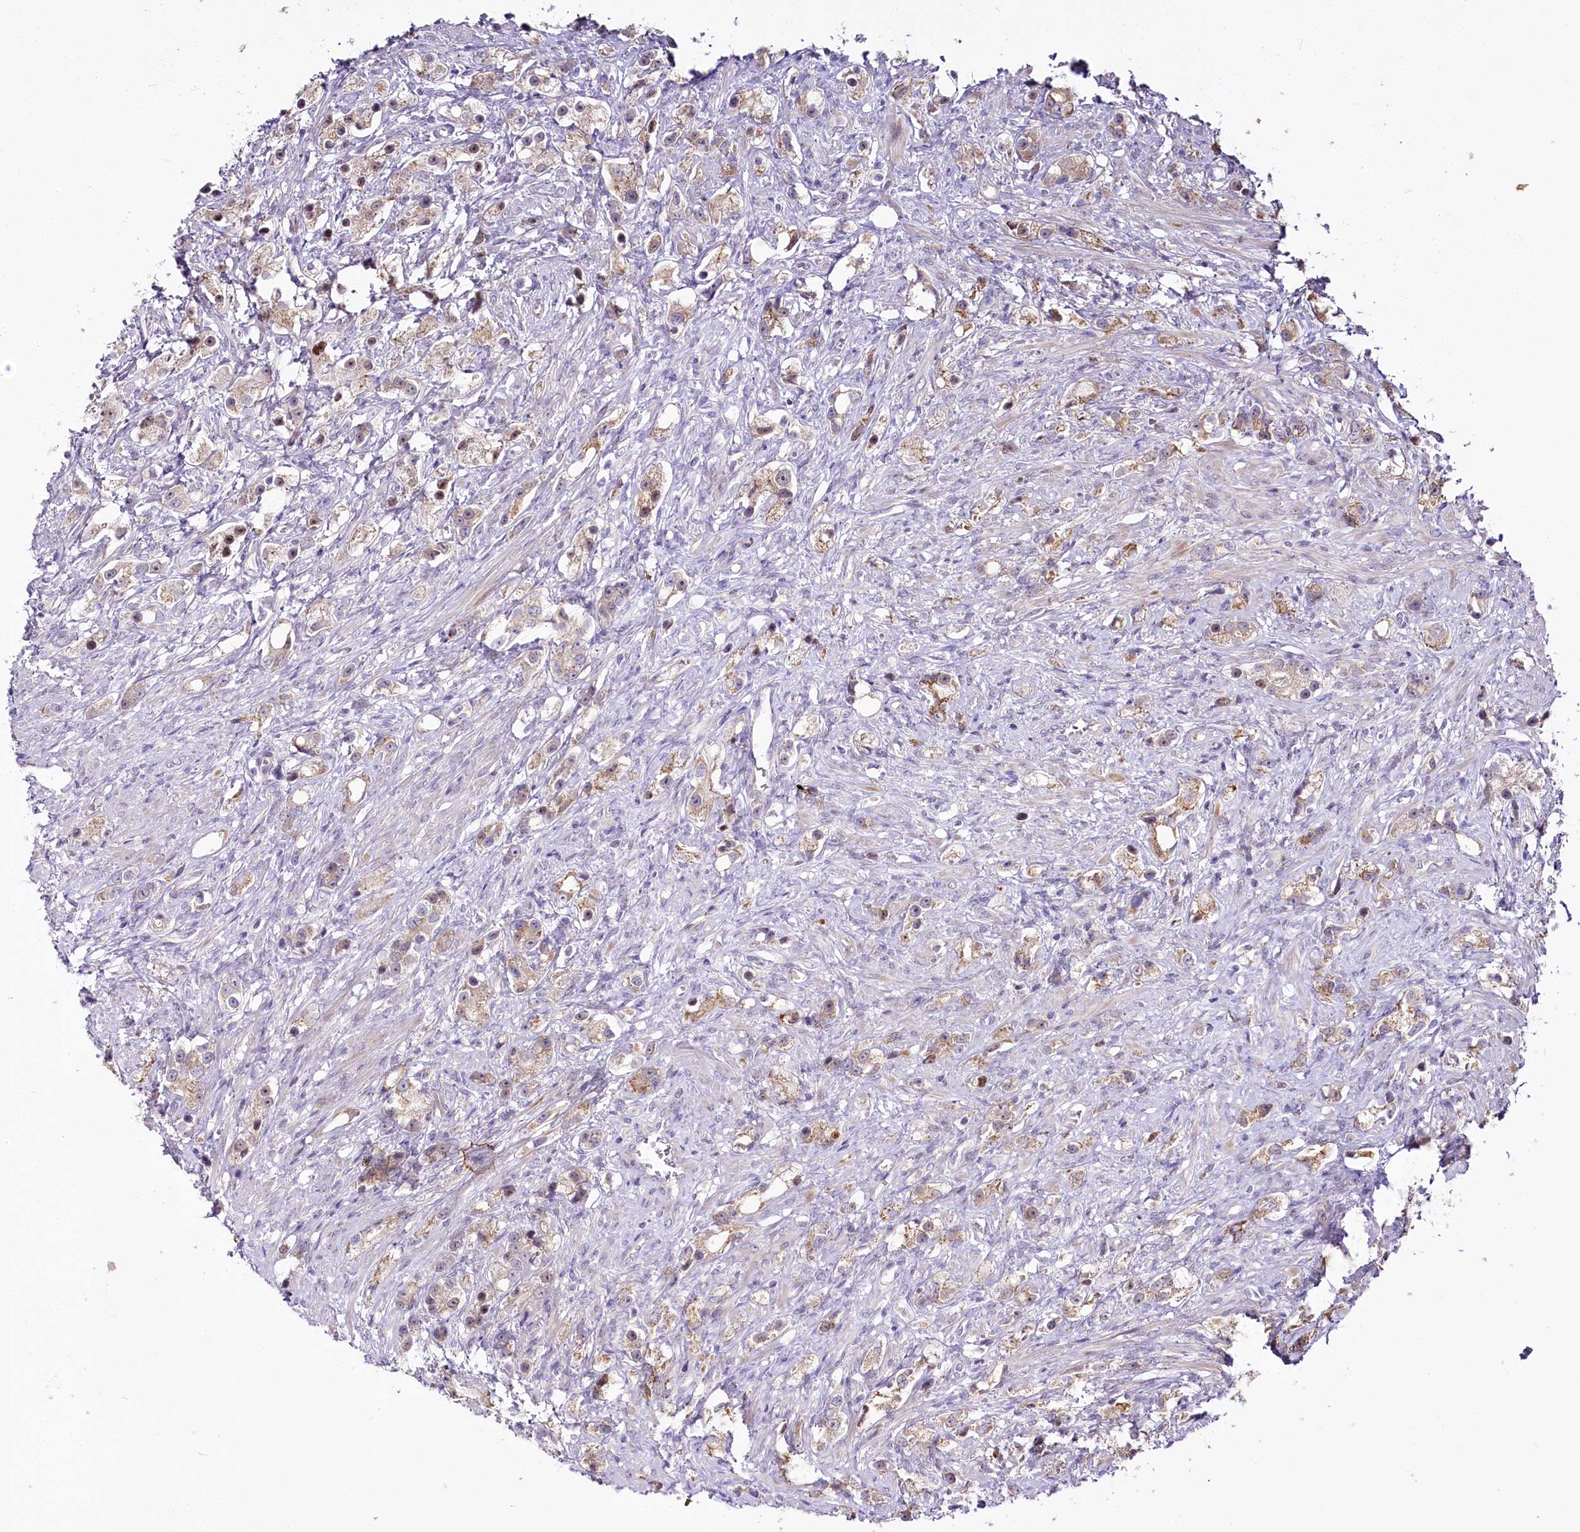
{"staining": {"intensity": "moderate", "quantity": "25%-75%", "location": "cytoplasmic/membranous"}, "tissue": "prostate cancer", "cell_type": "Tumor cells", "image_type": "cancer", "snomed": [{"axis": "morphology", "description": "Adenocarcinoma, High grade"}, {"axis": "topography", "description": "Prostate"}], "caption": "The image reveals staining of prostate cancer, revealing moderate cytoplasmic/membranous protein positivity (brown color) within tumor cells.", "gene": "ZNF226", "patient": {"sex": "male", "age": 63}}